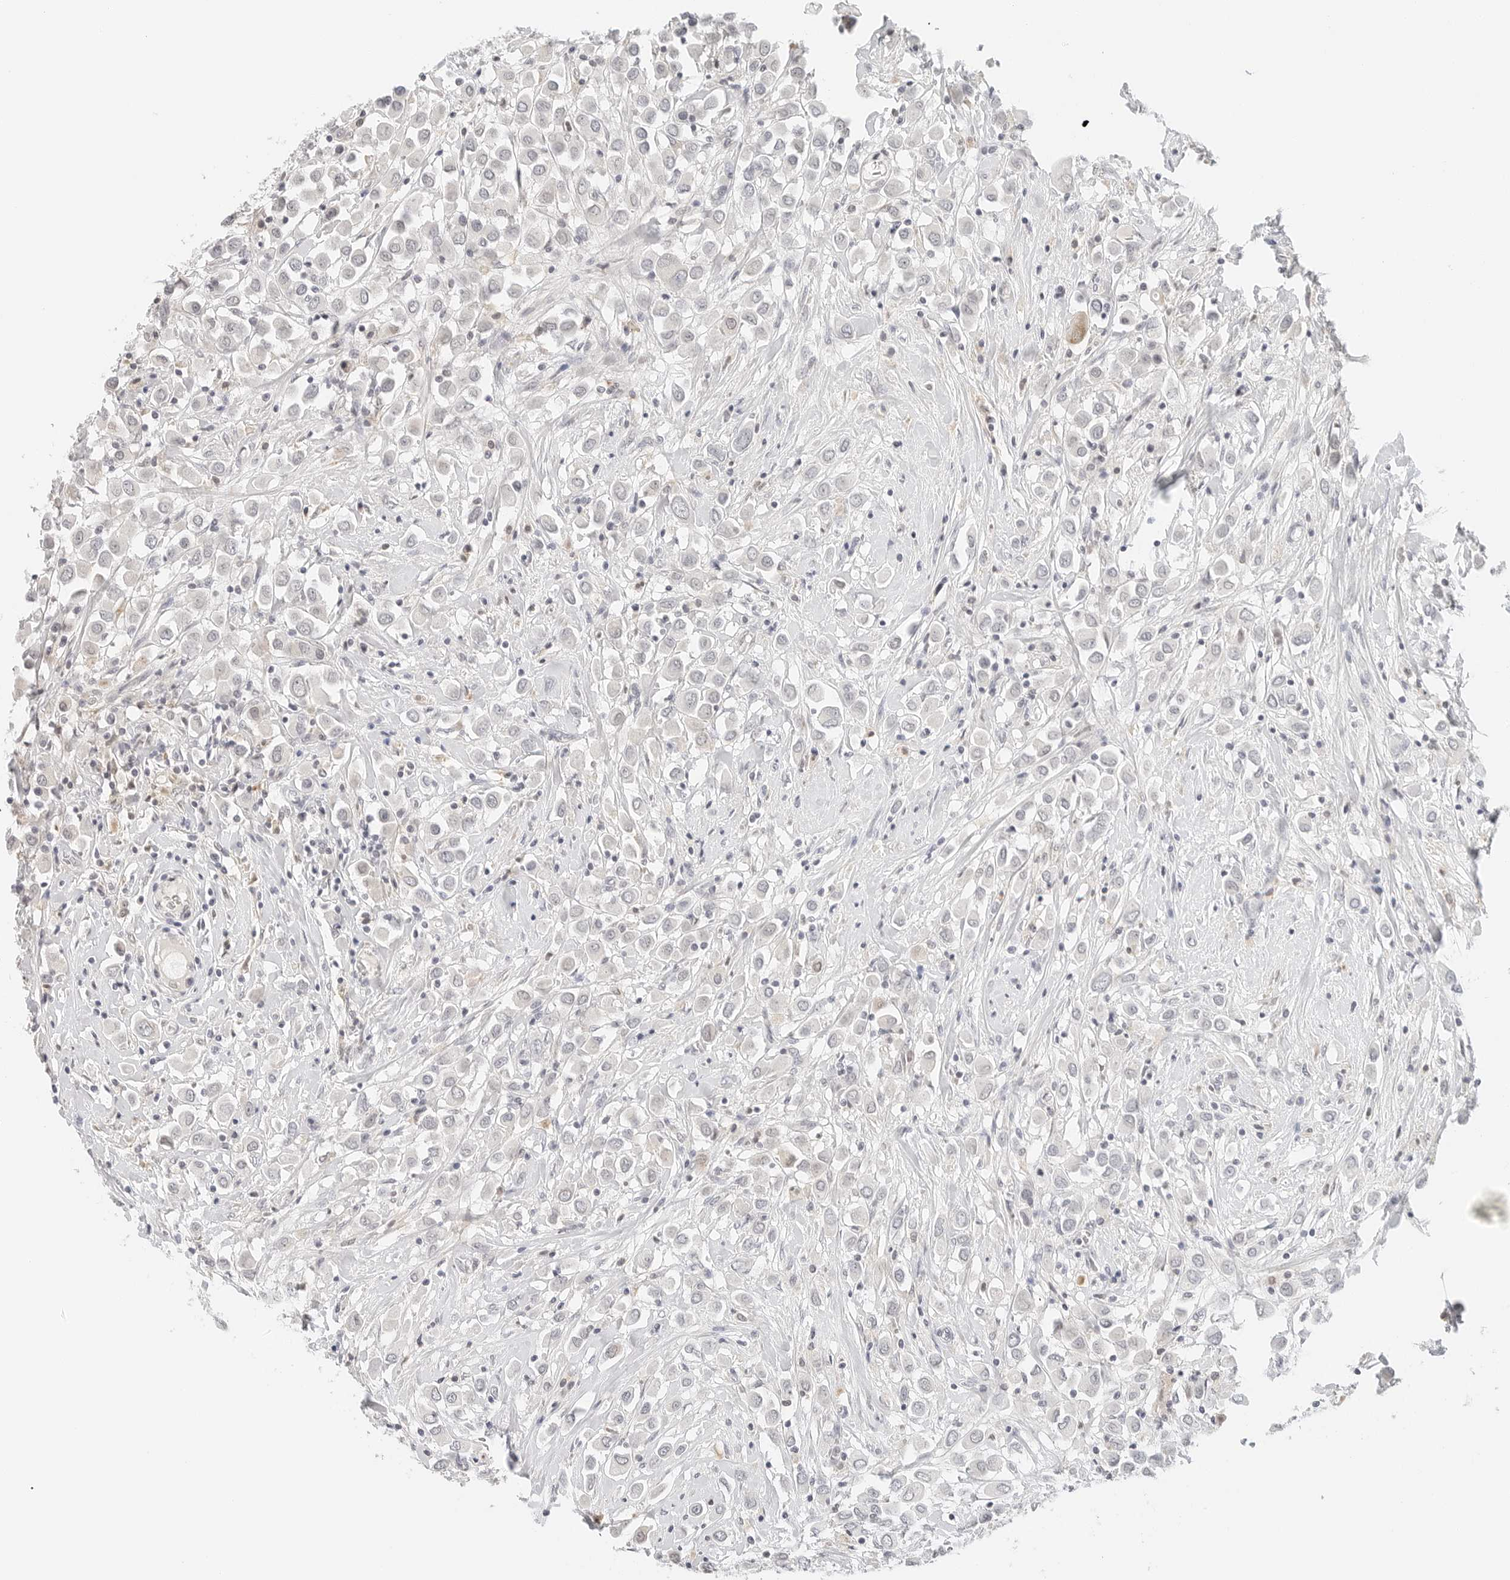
{"staining": {"intensity": "negative", "quantity": "none", "location": "none"}, "tissue": "breast cancer", "cell_type": "Tumor cells", "image_type": "cancer", "snomed": [{"axis": "morphology", "description": "Duct carcinoma"}, {"axis": "topography", "description": "Breast"}], "caption": "IHC image of human breast cancer stained for a protein (brown), which reveals no positivity in tumor cells.", "gene": "NEO1", "patient": {"sex": "female", "age": 61}}